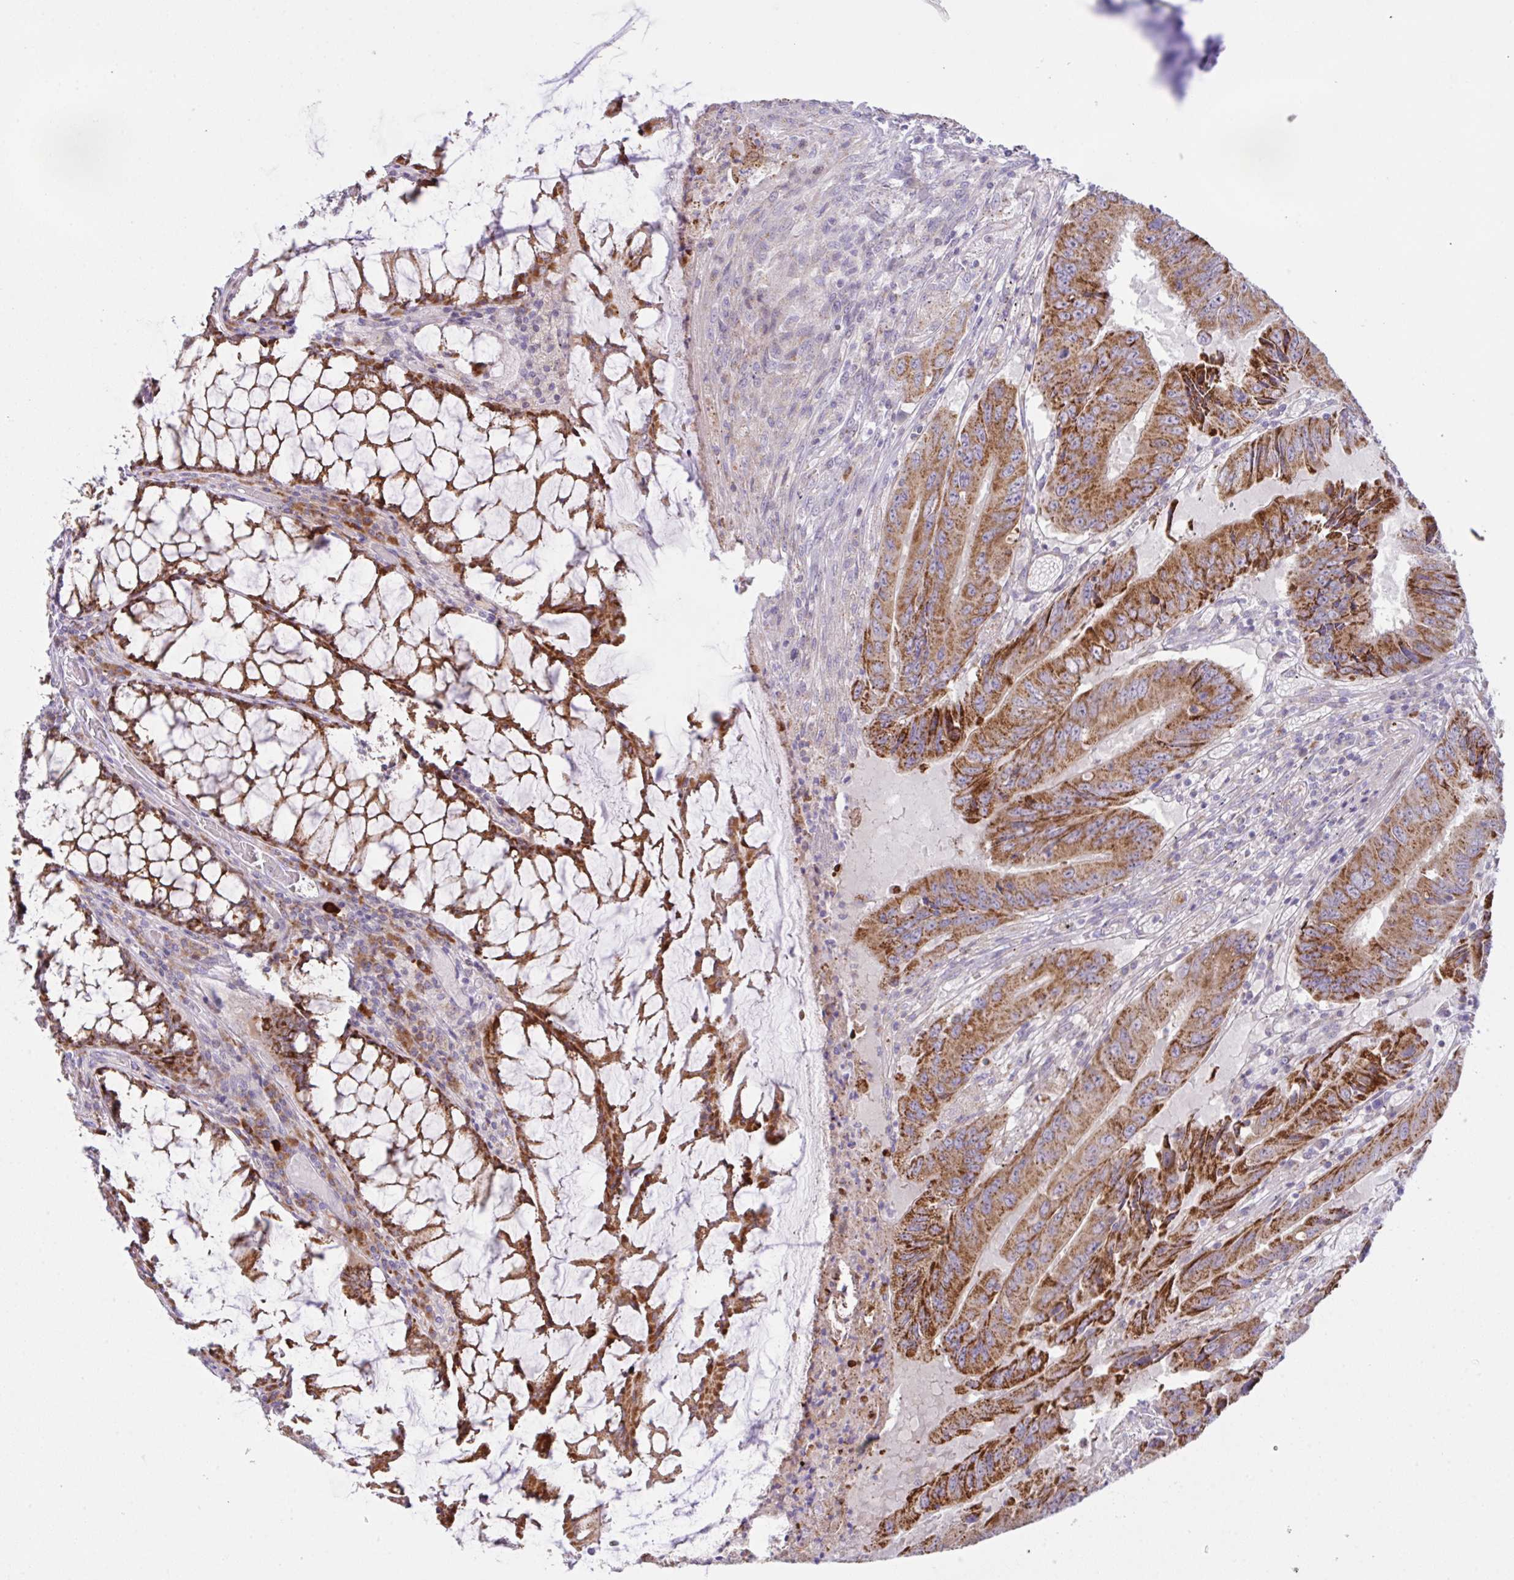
{"staining": {"intensity": "moderate", "quantity": ">75%", "location": "cytoplasmic/membranous"}, "tissue": "colorectal cancer", "cell_type": "Tumor cells", "image_type": "cancer", "snomed": [{"axis": "morphology", "description": "Adenocarcinoma, NOS"}, {"axis": "topography", "description": "Colon"}], "caption": "Immunohistochemistry (IHC) micrograph of neoplastic tissue: colorectal cancer stained using immunohistochemistry (IHC) demonstrates medium levels of moderate protein expression localized specifically in the cytoplasmic/membranous of tumor cells, appearing as a cytoplasmic/membranous brown color.", "gene": "CHDH", "patient": {"sex": "male", "age": 53}}